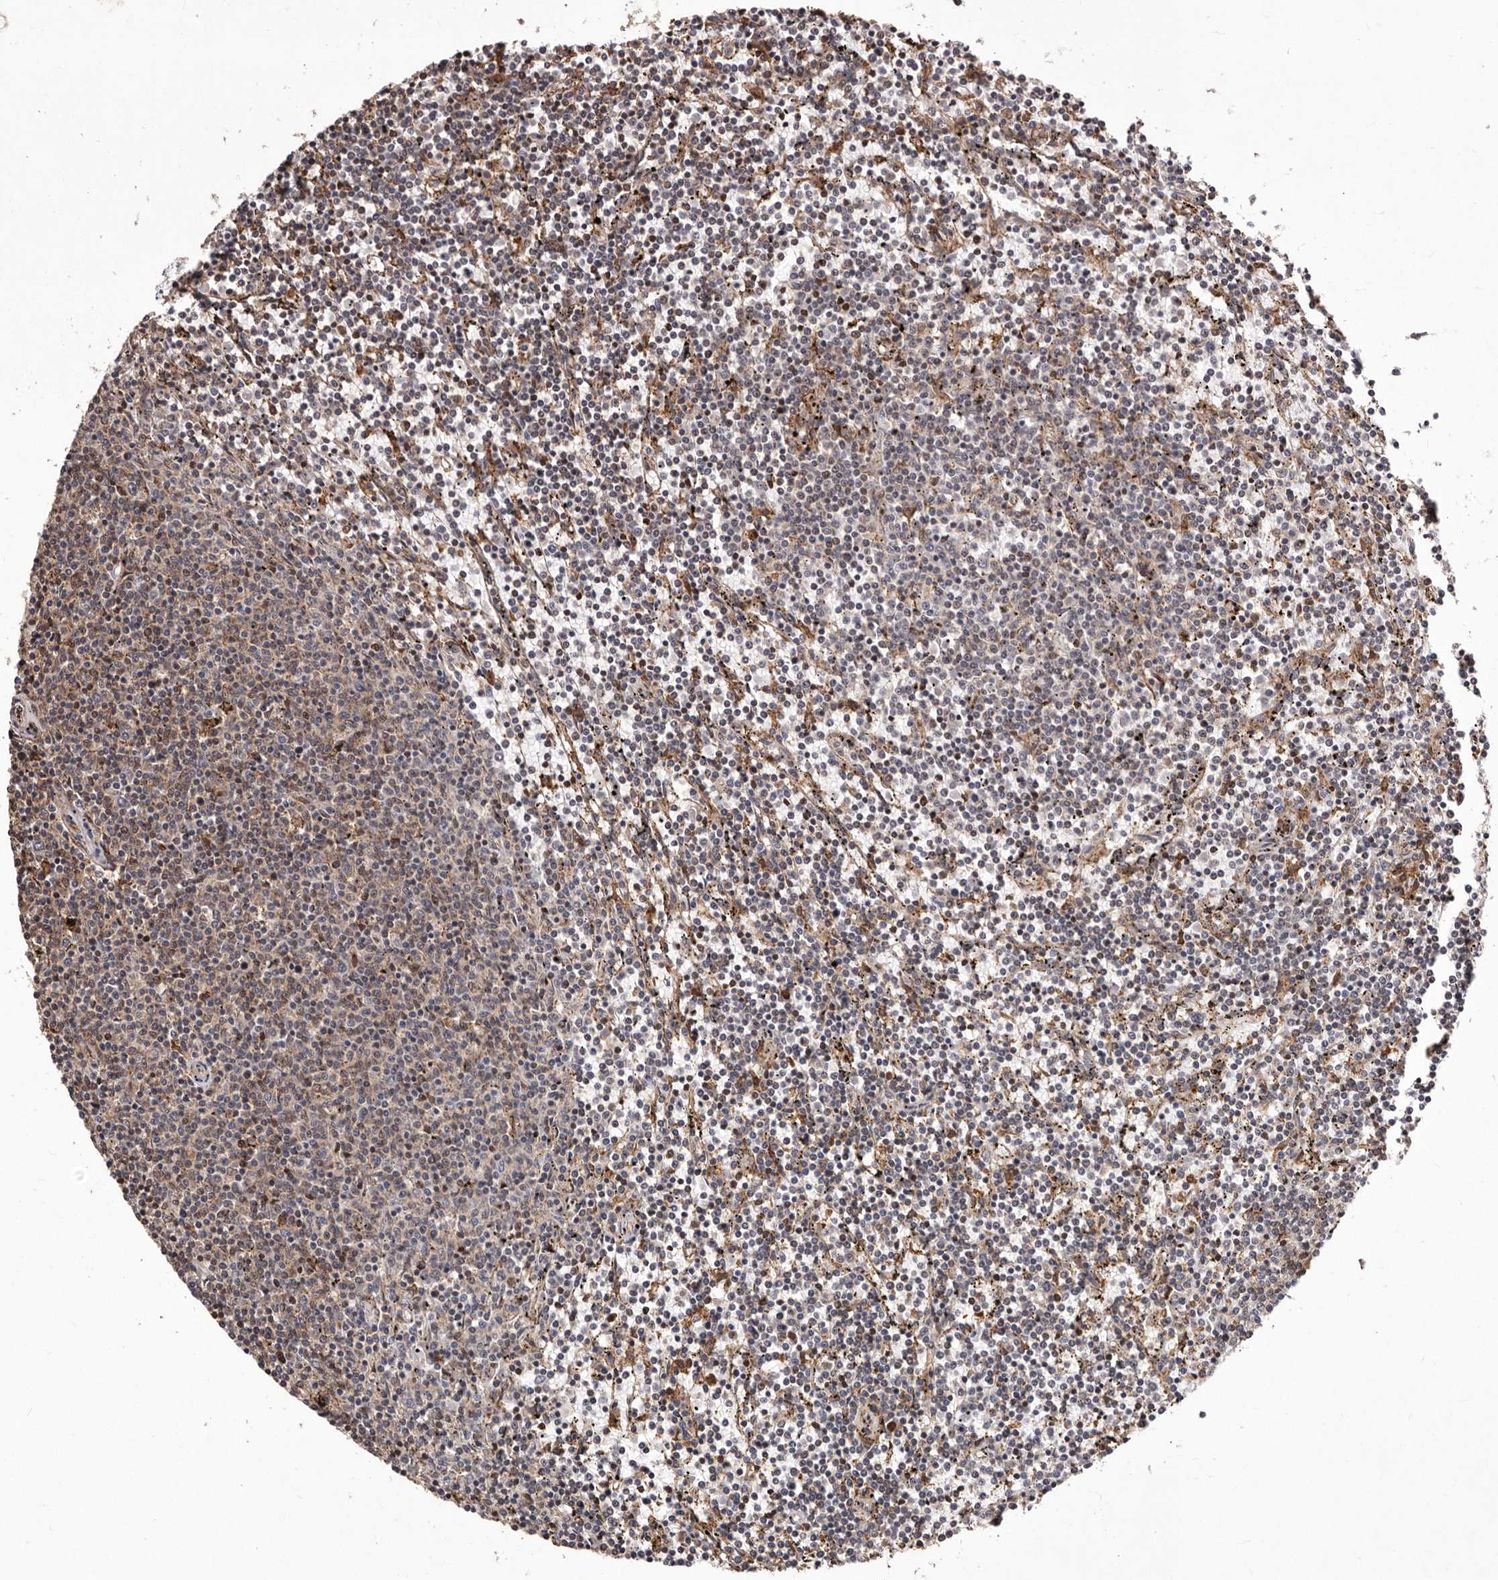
{"staining": {"intensity": "negative", "quantity": "none", "location": "none"}, "tissue": "lymphoma", "cell_type": "Tumor cells", "image_type": "cancer", "snomed": [{"axis": "morphology", "description": "Malignant lymphoma, non-Hodgkin's type, Low grade"}, {"axis": "topography", "description": "Spleen"}], "caption": "High magnification brightfield microscopy of lymphoma stained with DAB (brown) and counterstained with hematoxylin (blue): tumor cells show no significant expression.", "gene": "RRM2B", "patient": {"sex": "female", "age": 50}}